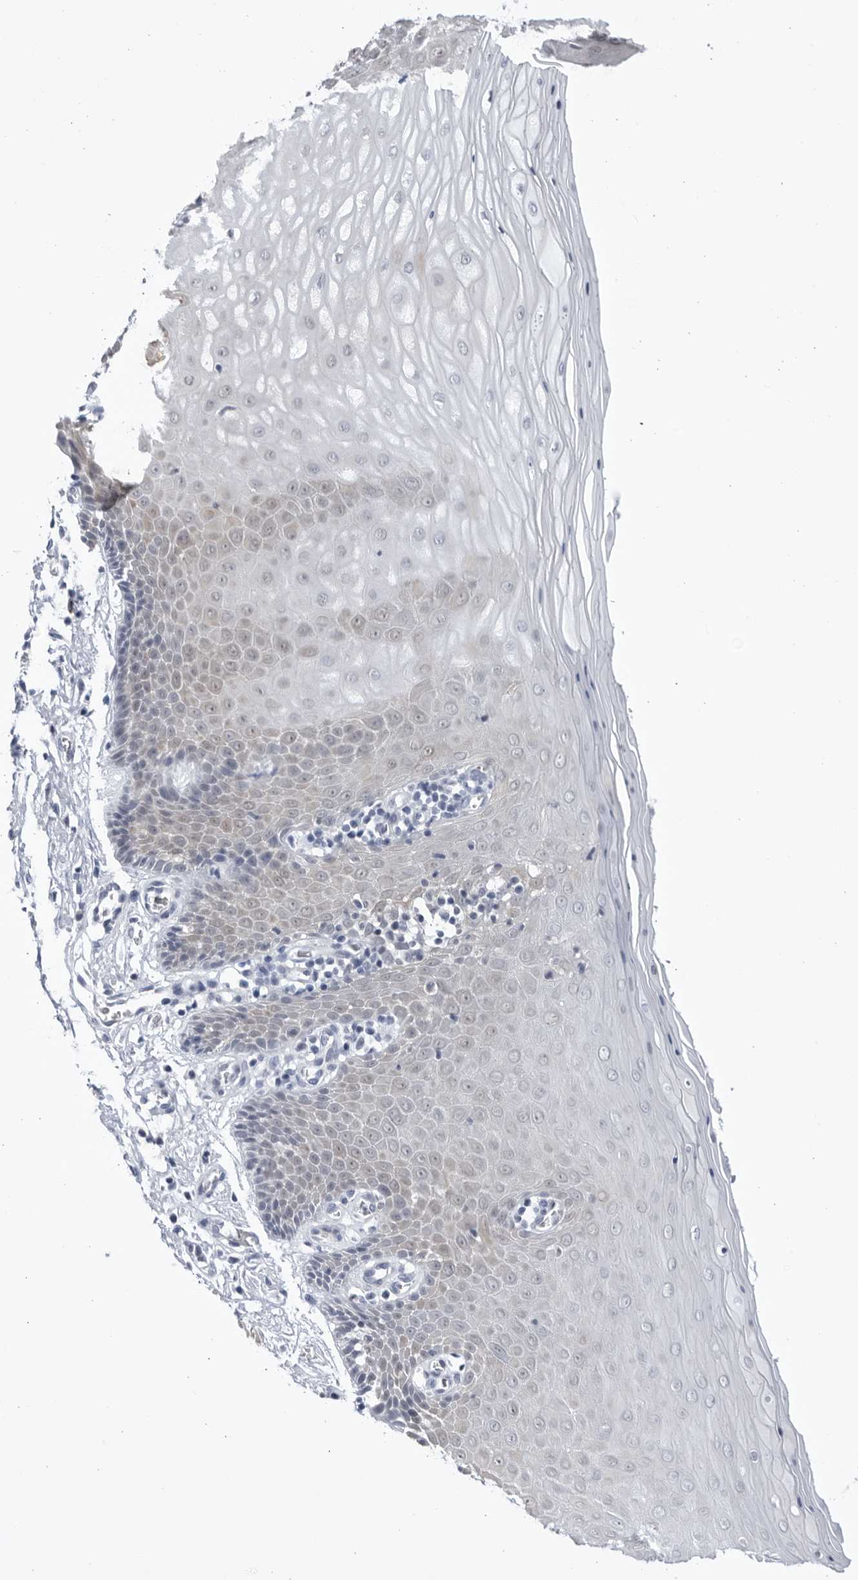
{"staining": {"intensity": "strong", "quantity": "<25%", "location": "cytoplasmic/membranous"}, "tissue": "cervix", "cell_type": "Glandular cells", "image_type": "normal", "snomed": [{"axis": "morphology", "description": "Normal tissue, NOS"}, {"axis": "topography", "description": "Cervix"}], "caption": "Immunohistochemical staining of normal human cervix exhibits strong cytoplasmic/membranous protein positivity in approximately <25% of glandular cells. The staining was performed using DAB, with brown indicating positive protein expression. Nuclei are stained blue with hematoxylin.", "gene": "CCDC181", "patient": {"sex": "female", "age": 55}}